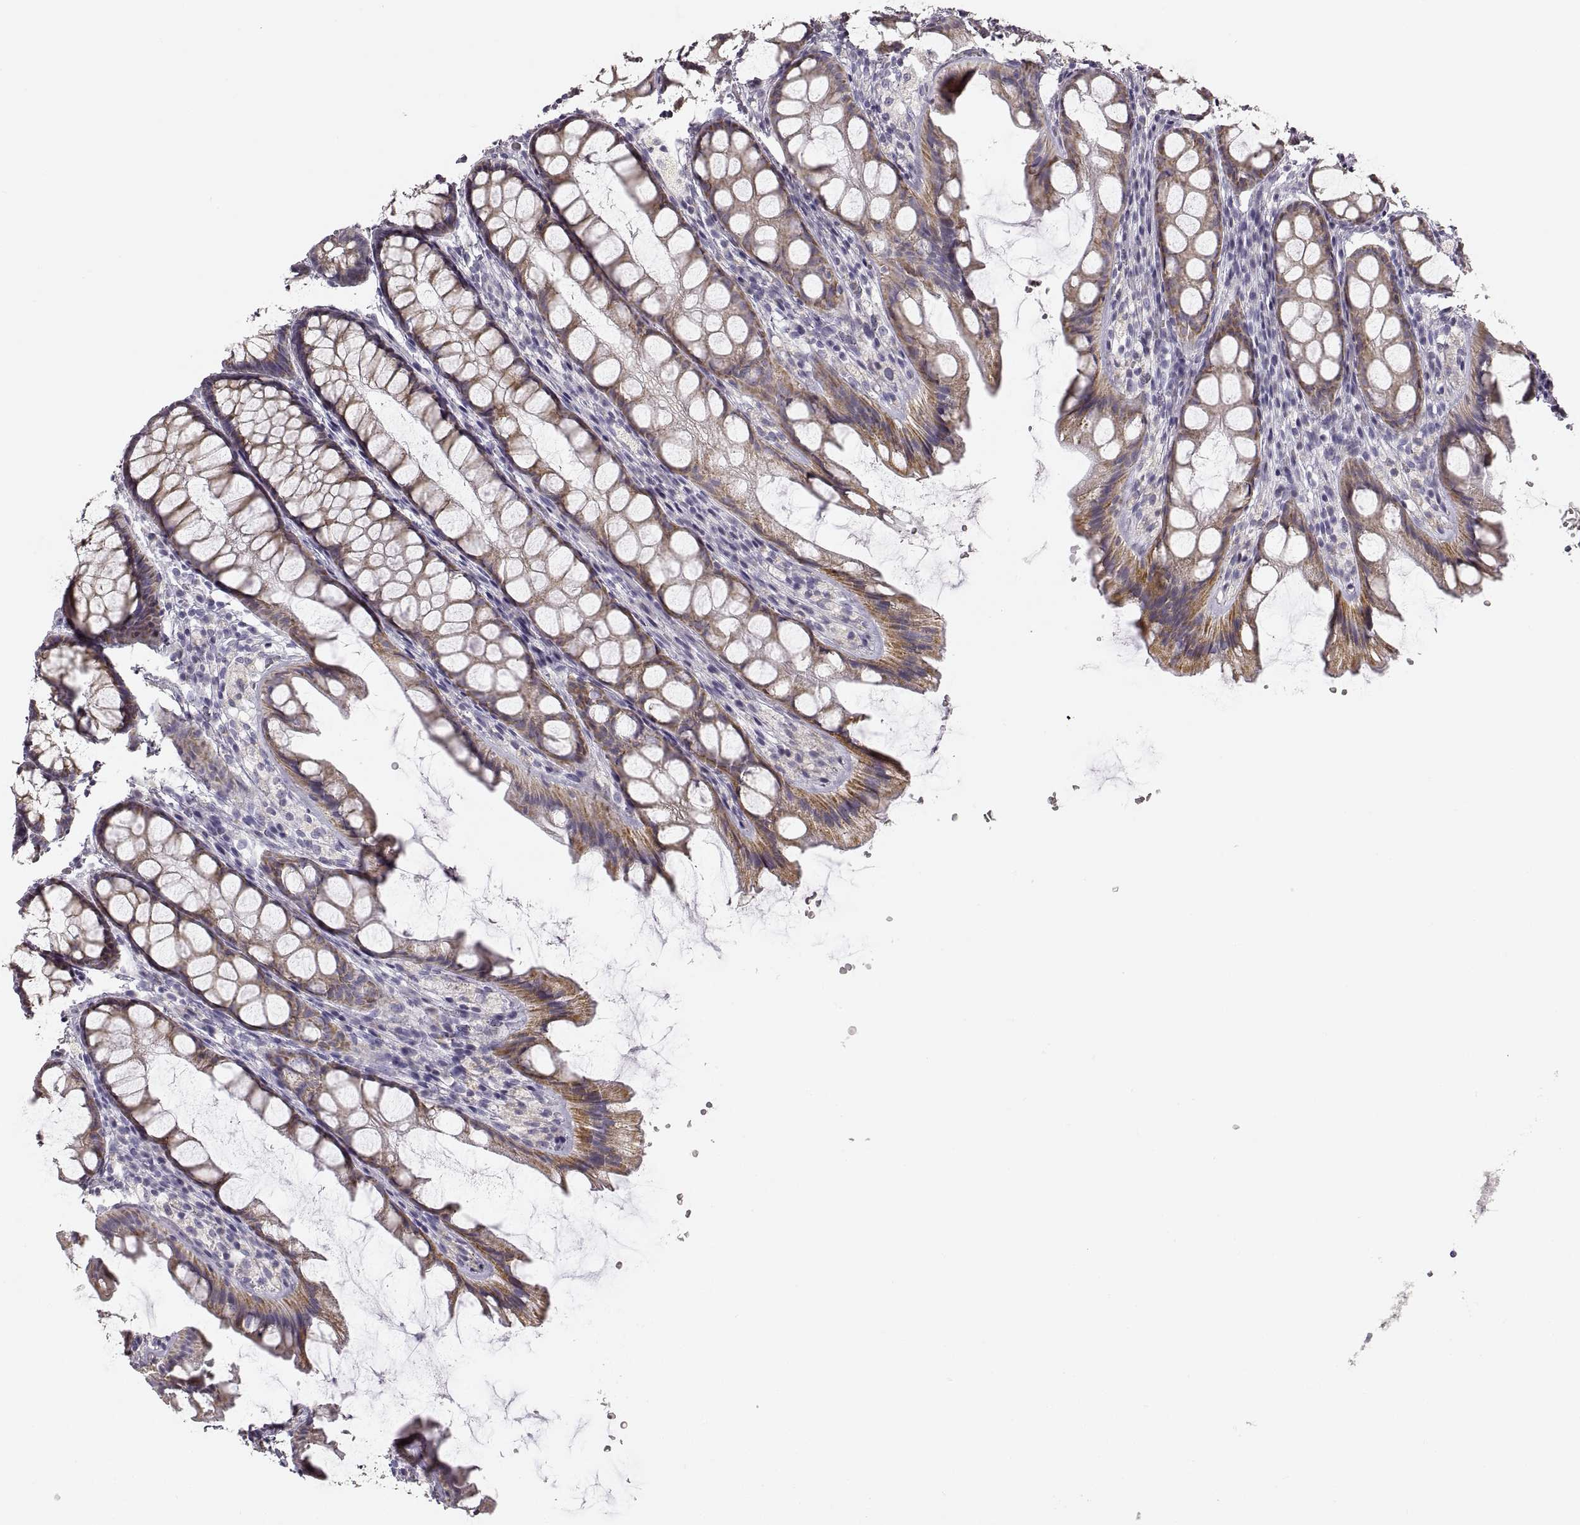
{"staining": {"intensity": "negative", "quantity": "none", "location": "none"}, "tissue": "colon", "cell_type": "Endothelial cells", "image_type": "normal", "snomed": [{"axis": "morphology", "description": "Normal tissue, NOS"}, {"axis": "topography", "description": "Colon"}], "caption": "High power microscopy histopathology image of an immunohistochemistry image of benign colon, revealing no significant positivity in endothelial cells.", "gene": "RDH13", "patient": {"sex": "male", "age": 47}}